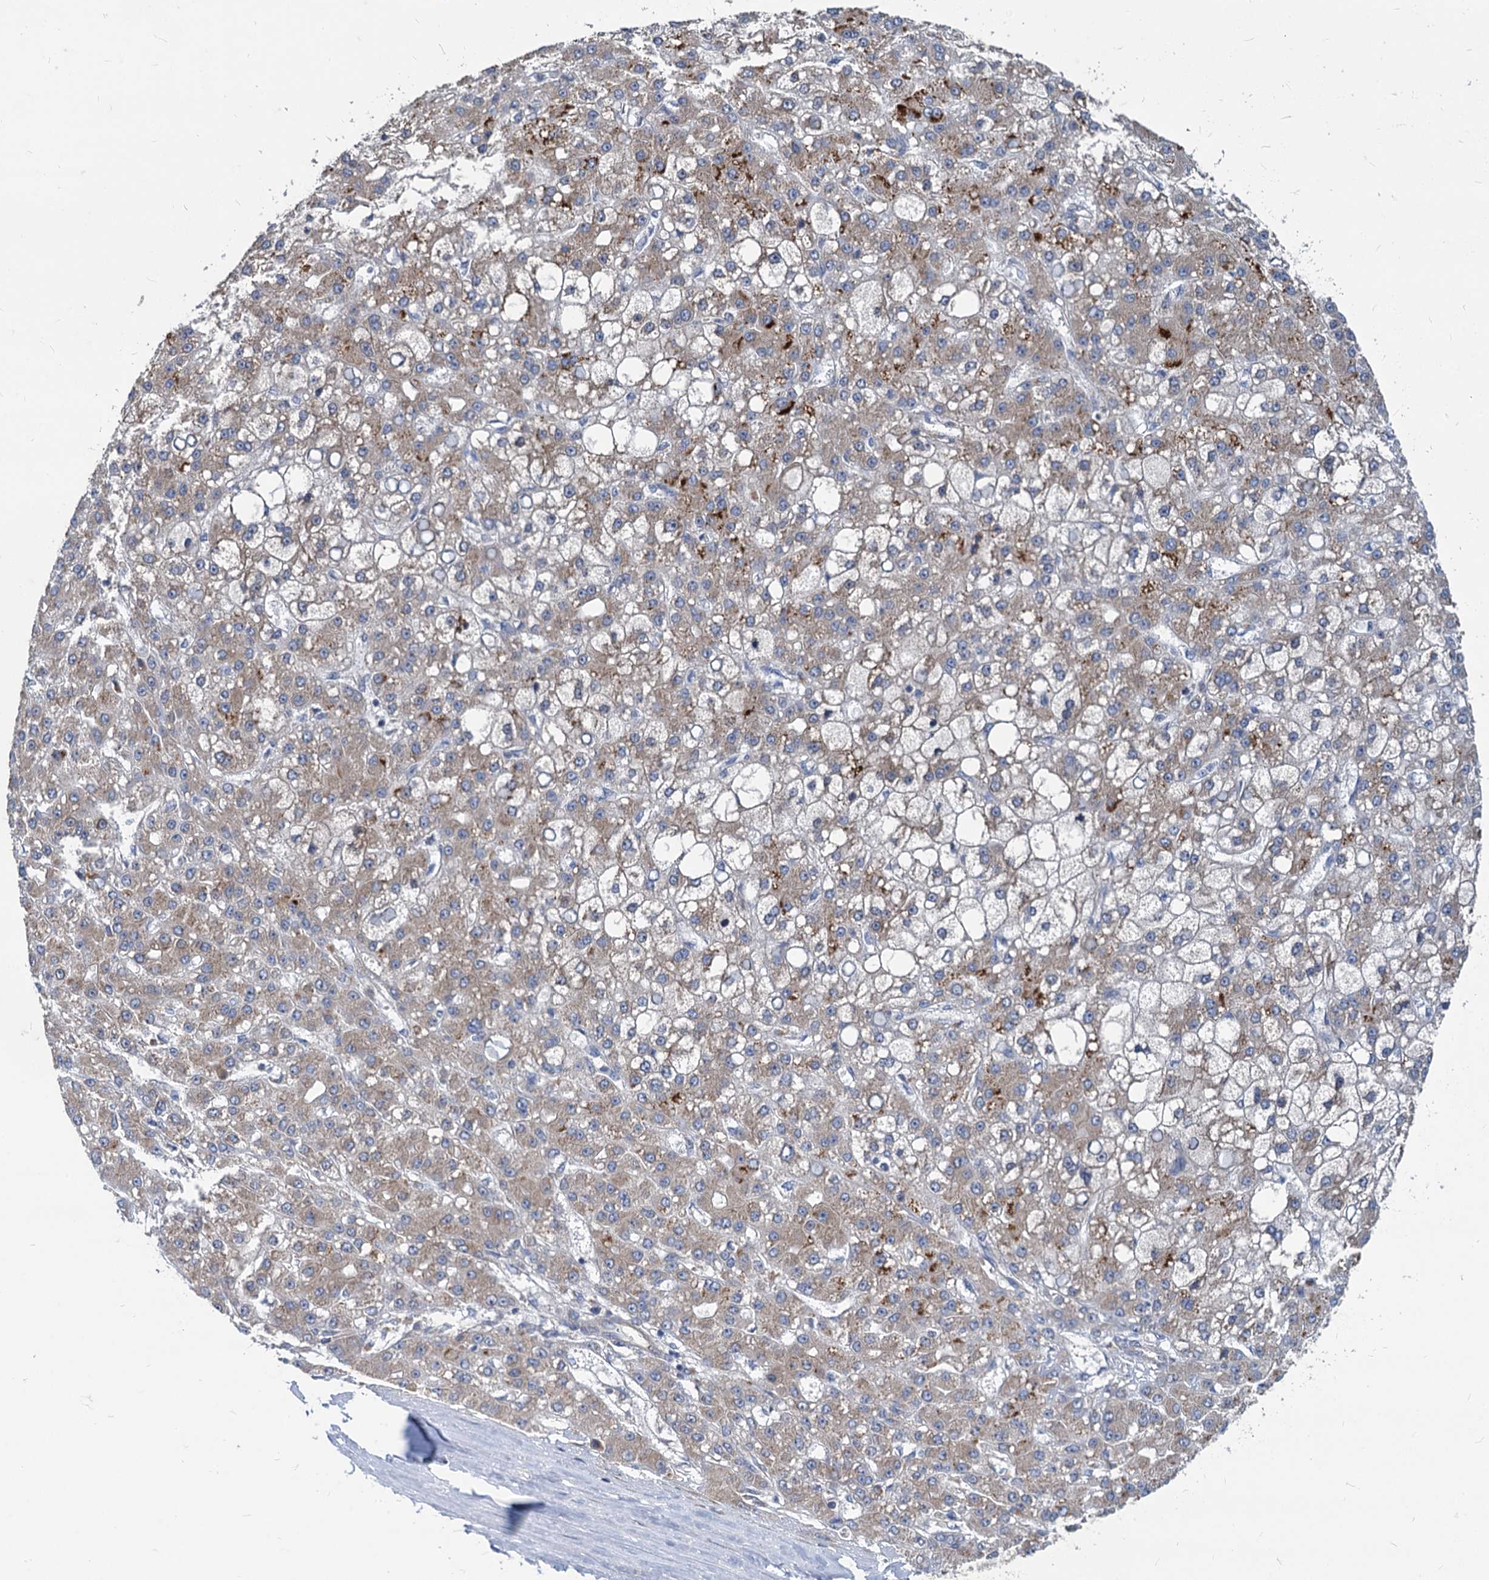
{"staining": {"intensity": "weak", "quantity": ">75%", "location": "cytoplasmic/membranous"}, "tissue": "liver cancer", "cell_type": "Tumor cells", "image_type": "cancer", "snomed": [{"axis": "morphology", "description": "Carcinoma, Hepatocellular, NOS"}, {"axis": "topography", "description": "Liver"}], "caption": "Hepatocellular carcinoma (liver) tissue exhibits weak cytoplasmic/membranous staining in about >75% of tumor cells", "gene": "EIF2B2", "patient": {"sex": "male", "age": 67}}